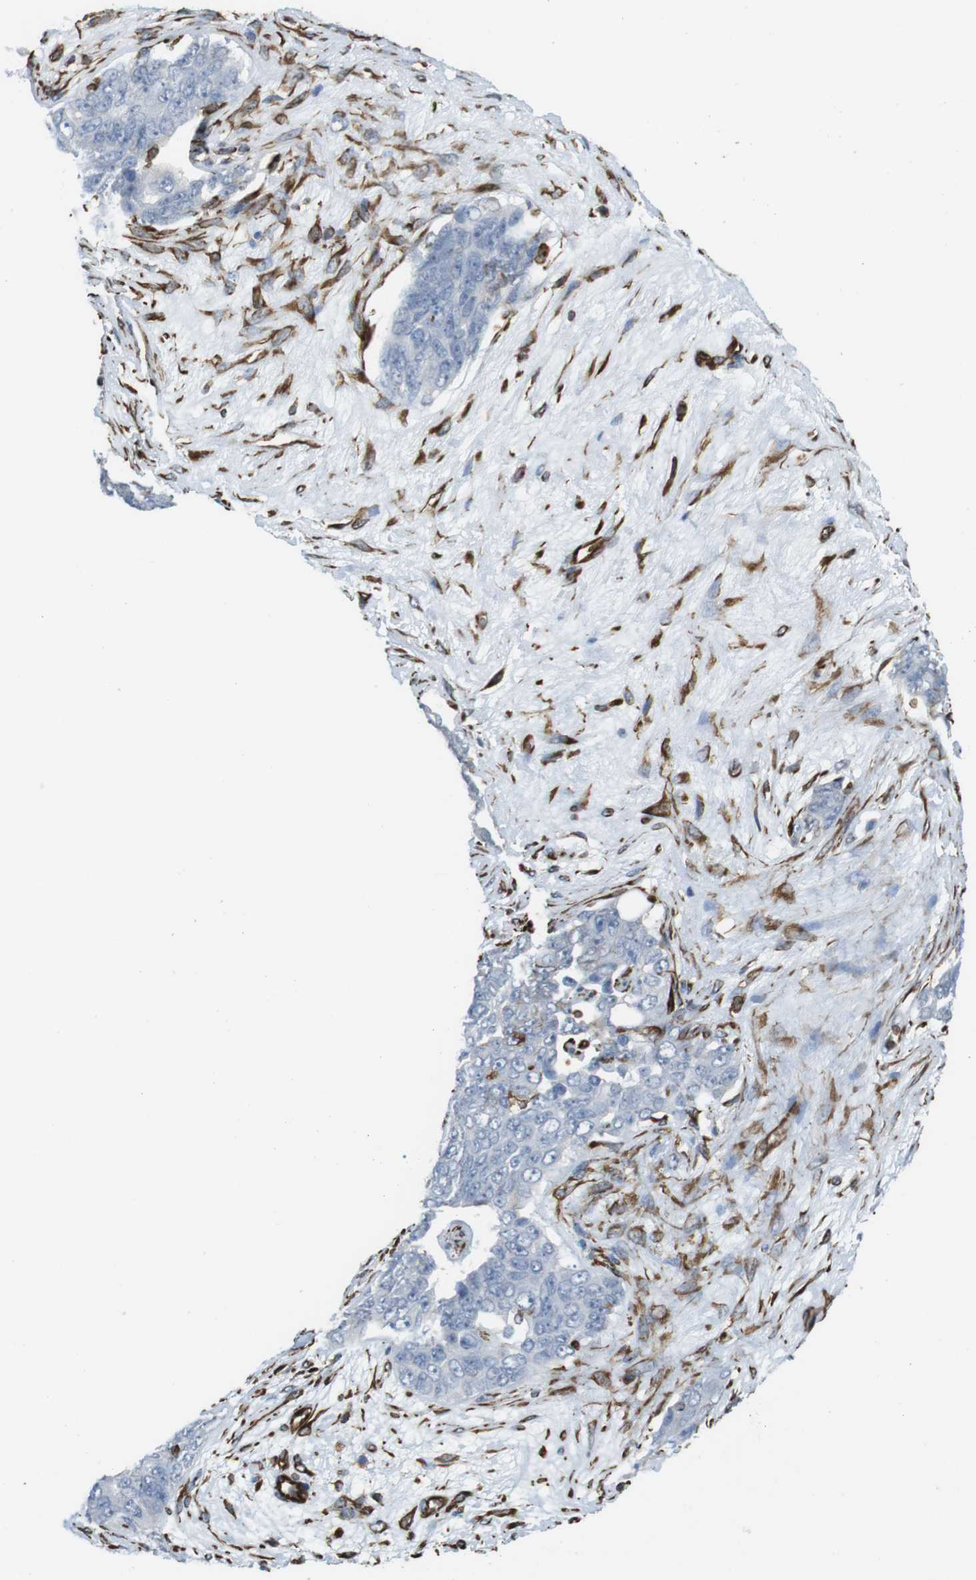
{"staining": {"intensity": "negative", "quantity": "none", "location": "none"}, "tissue": "ovarian cancer", "cell_type": "Tumor cells", "image_type": "cancer", "snomed": [{"axis": "morphology", "description": "Carcinoma, endometroid"}, {"axis": "topography", "description": "Ovary"}], "caption": "Immunohistochemistry photomicrograph of neoplastic tissue: human ovarian cancer stained with DAB (3,3'-diaminobenzidine) demonstrates no significant protein expression in tumor cells. (DAB (3,3'-diaminobenzidine) IHC, high magnification).", "gene": "RALGPS1", "patient": {"sex": "female", "age": 51}}